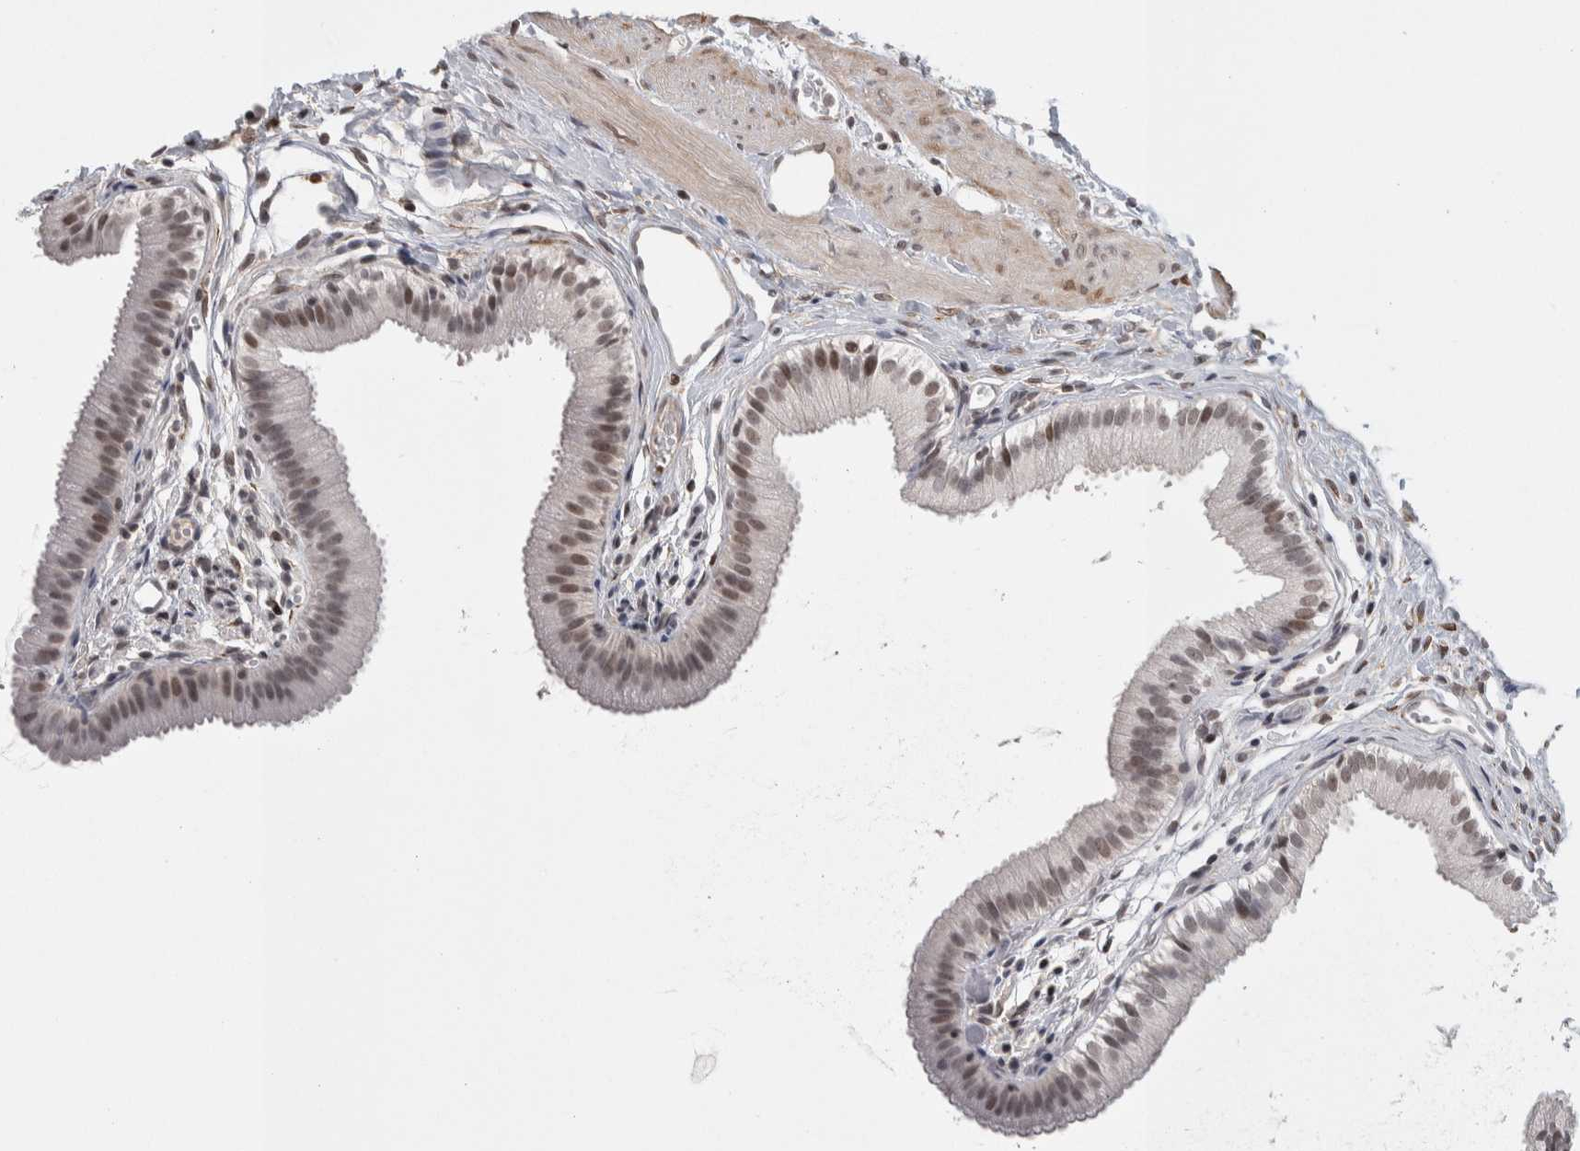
{"staining": {"intensity": "strong", "quantity": "25%-75%", "location": "nuclear"}, "tissue": "gallbladder", "cell_type": "Glandular cells", "image_type": "normal", "snomed": [{"axis": "morphology", "description": "Normal tissue, NOS"}, {"axis": "topography", "description": "Gallbladder"}], "caption": "A histopathology image of gallbladder stained for a protein displays strong nuclear brown staining in glandular cells. (Brightfield microscopy of DAB IHC at high magnification).", "gene": "ZSCAN21", "patient": {"sex": "female", "age": 26}}